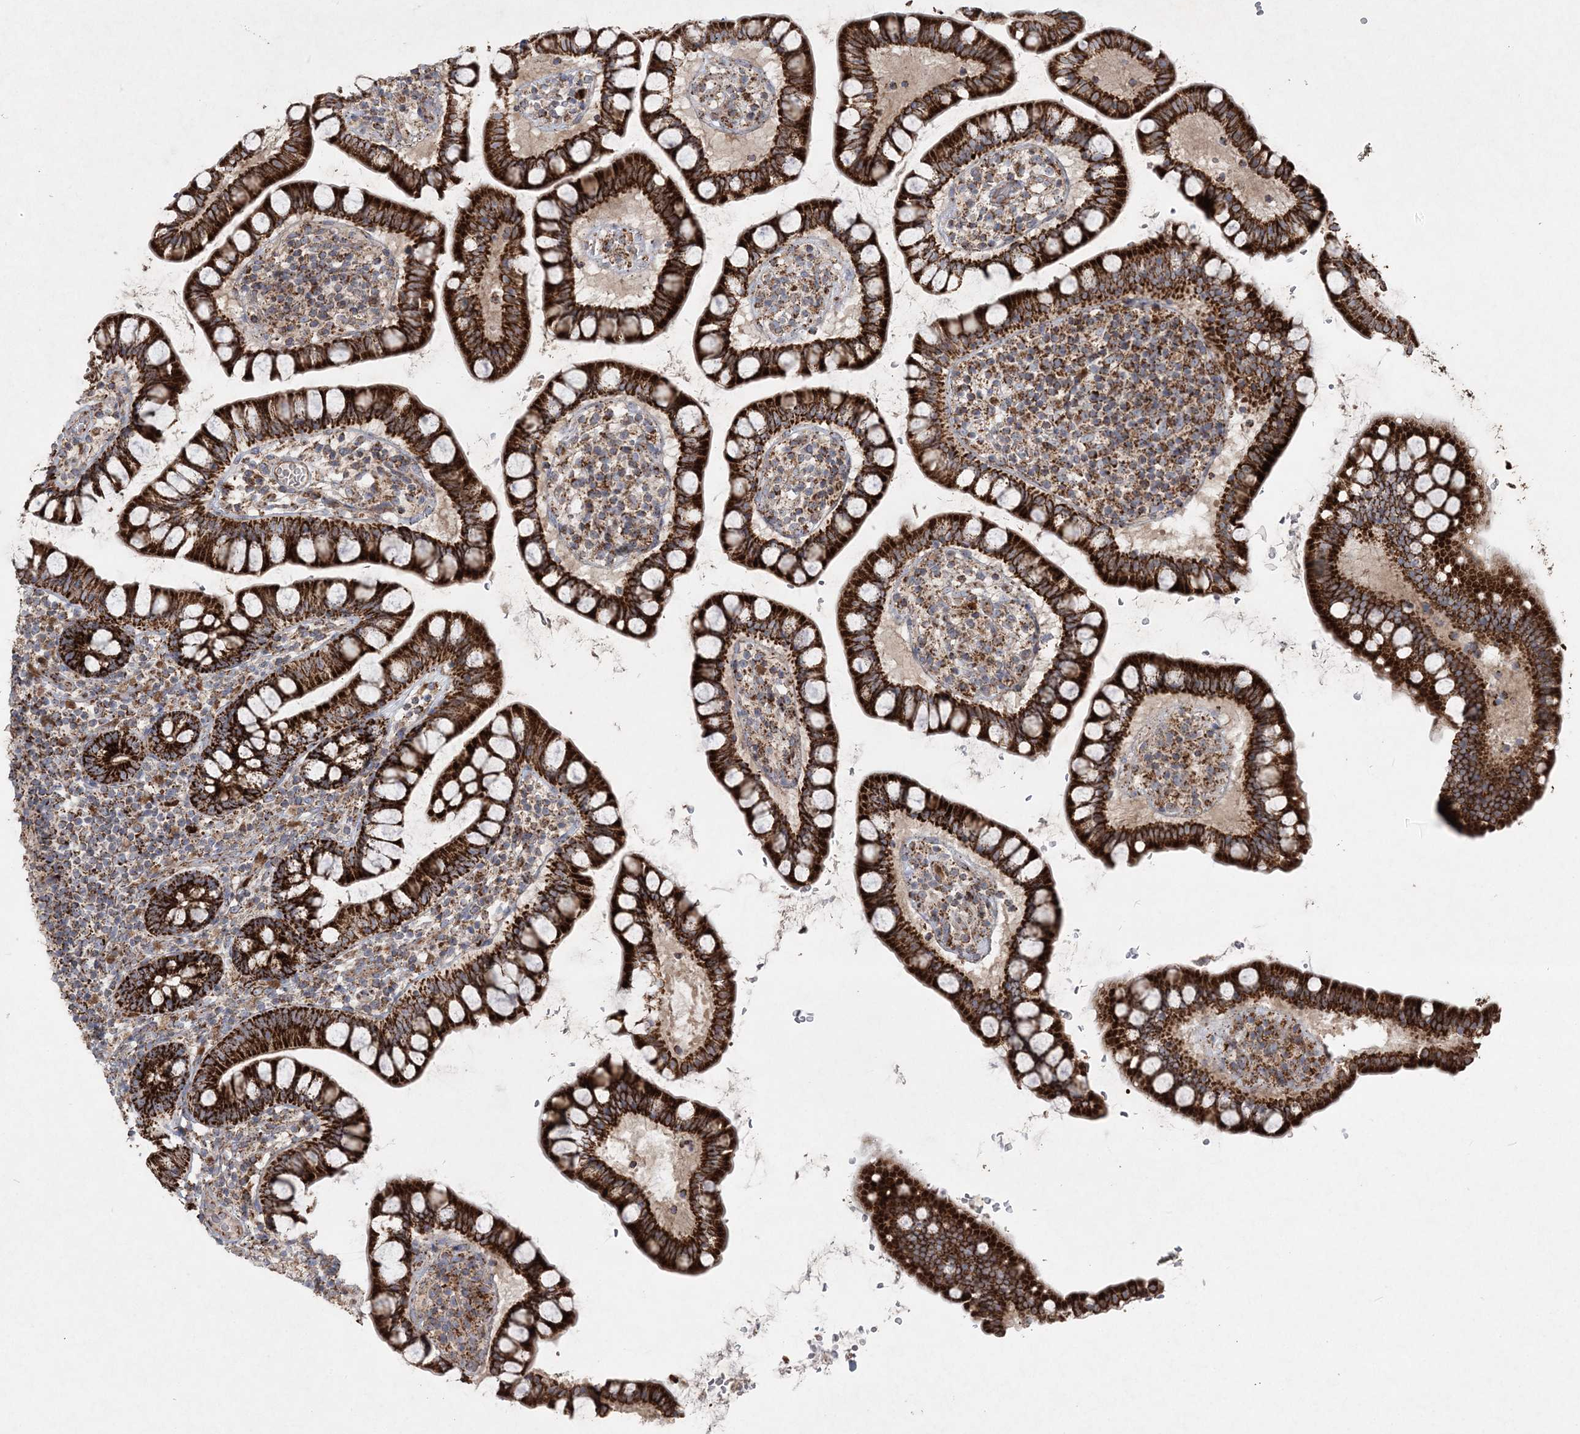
{"staining": {"intensity": "strong", "quantity": ">75%", "location": "cytoplasmic/membranous"}, "tissue": "small intestine", "cell_type": "Glandular cells", "image_type": "normal", "snomed": [{"axis": "morphology", "description": "Normal tissue, NOS"}, {"axis": "topography", "description": "Small intestine"}], "caption": "A high amount of strong cytoplasmic/membranous positivity is seen in about >75% of glandular cells in unremarkable small intestine.", "gene": "LRPPRC", "patient": {"sex": "female", "age": 84}}